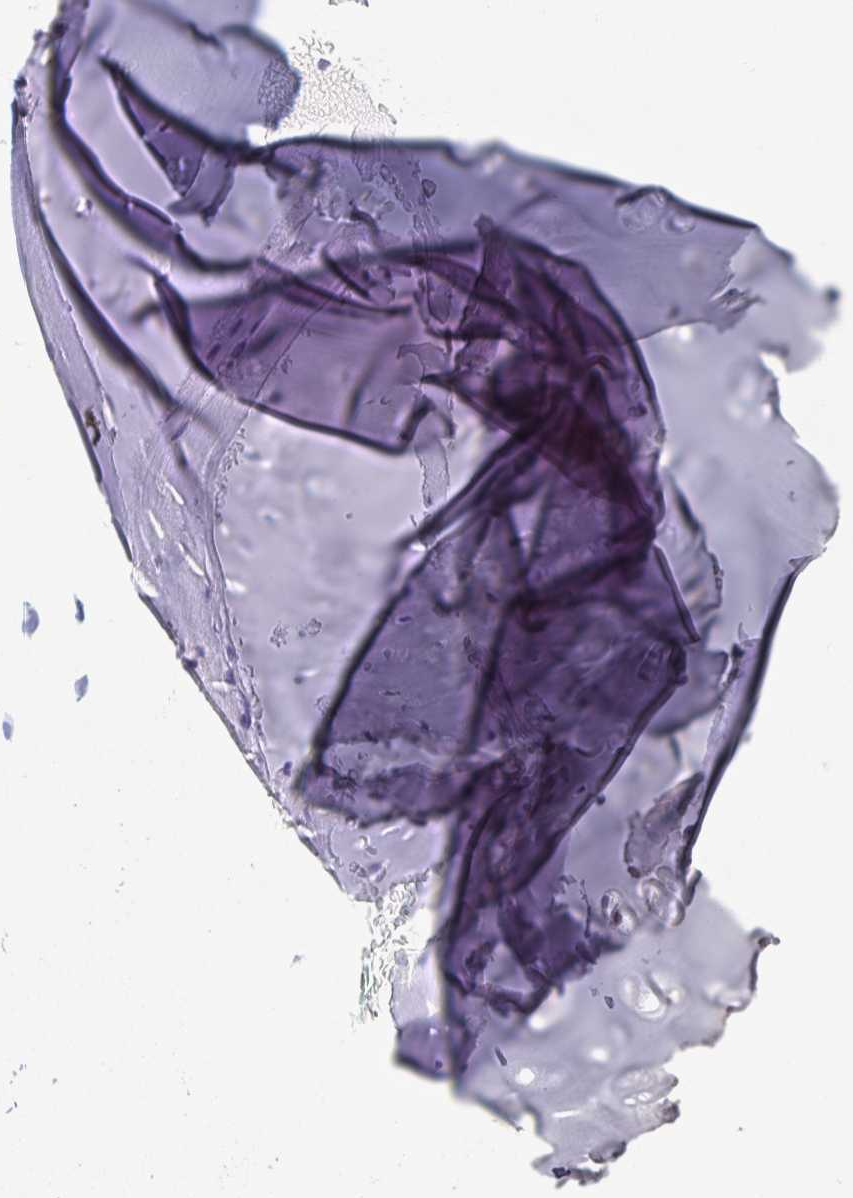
{"staining": {"intensity": "negative", "quantity": "none", "location": "none"}, "tissue": "adipose tissue", "cell_type": "Adipocytes", "image_type": "normal", "snomed": [{"axis": "morphology", "description": "Normal tissue, NOS"}, {"axis": "morphology", "description": "Basal cell carcinoma"}, {"axis": "topography", "description": "Cartilage tissue"}, {"axis": "topography", "description": "Nasopharynx"}, {"axis": "topography", "description": "Oral tissue"}], "caption": "This image is of normal adipose tissue stained with immunohistochemistry (IHC) to label a protein in brown with the nuclei are counter-stained blue. There is no positivity in adipocytes.", "gene": "PRR27", "patient": {"sex": "female", "age": 77}}